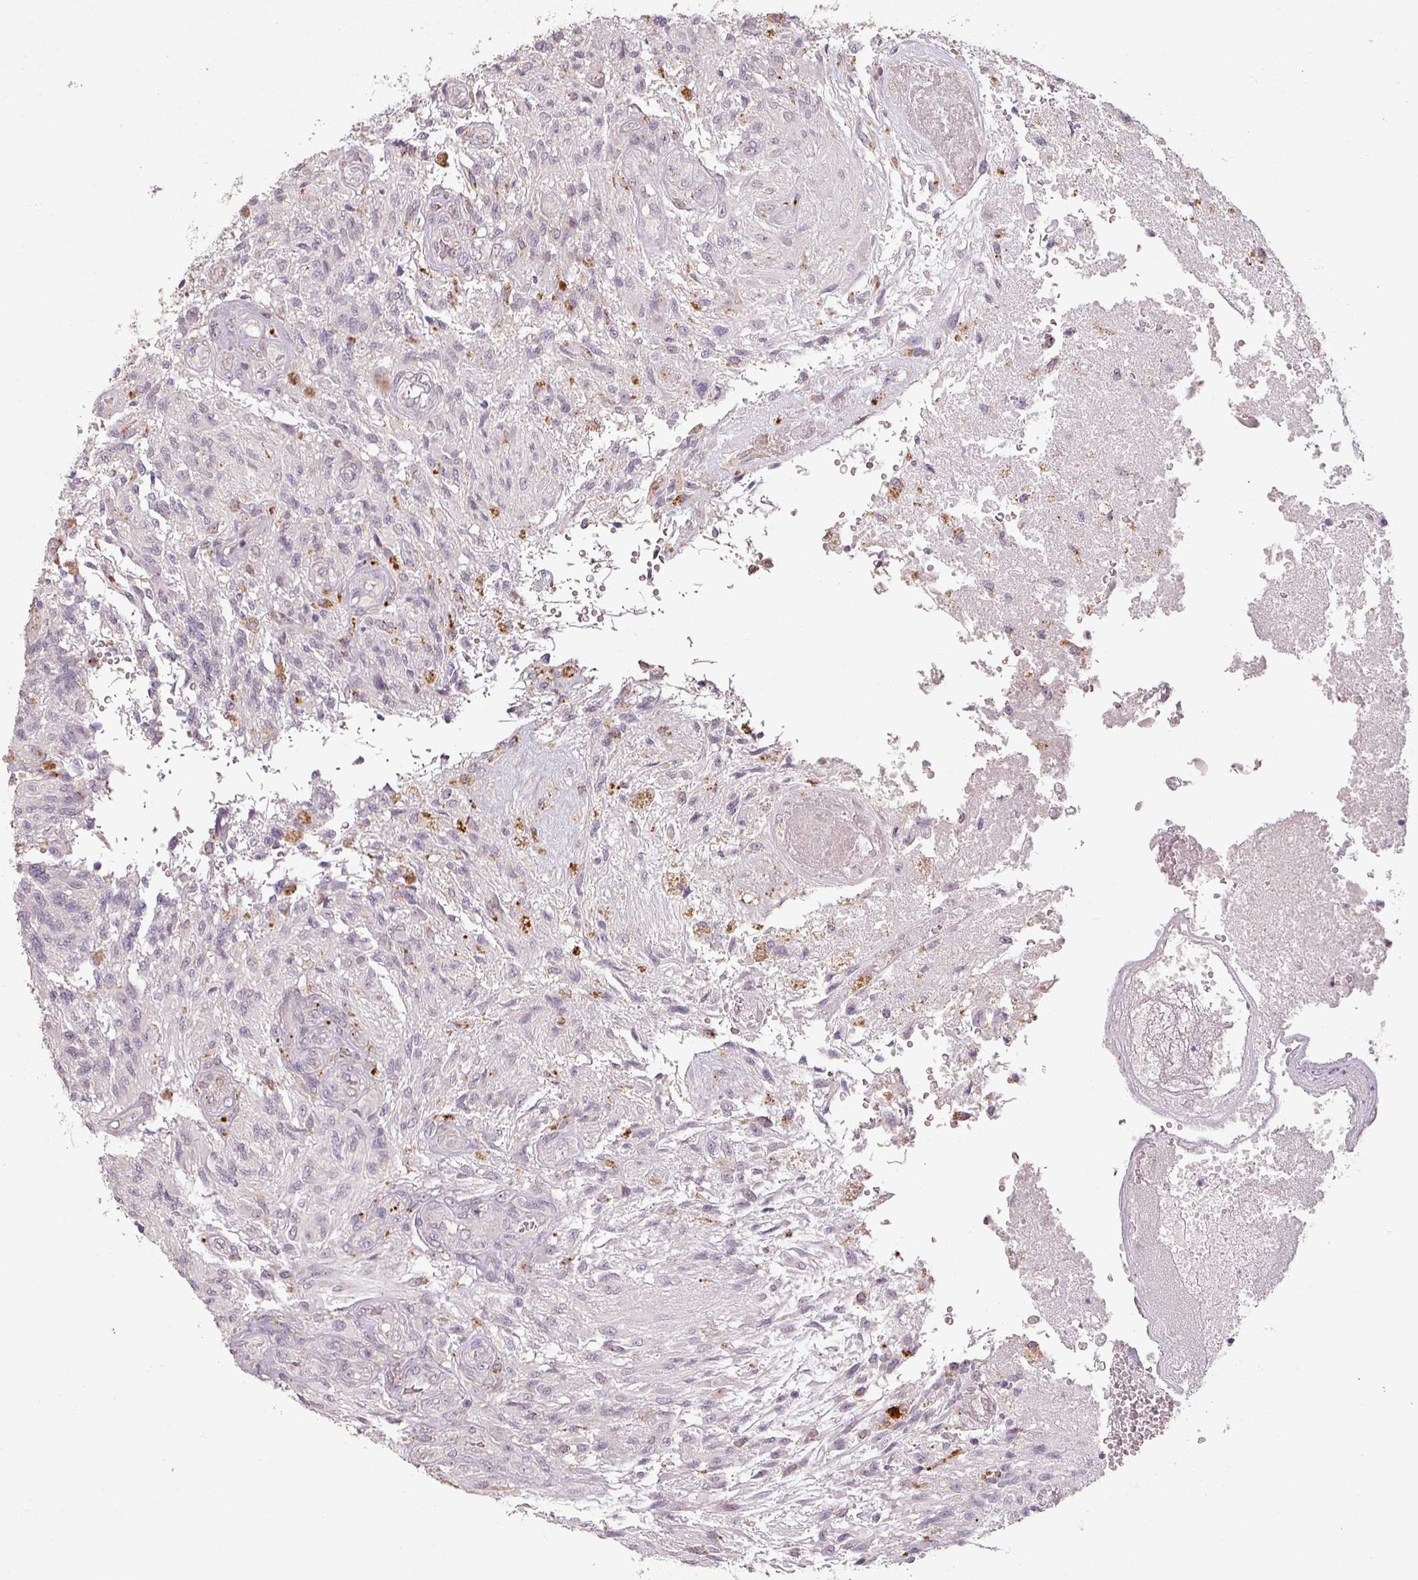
{"staining": {"intensity": "negative", "quantity": "none", "location": "none"}, "tissue": "glioma", "cell_type": "Tumor cells", "image_type": "cancer", "snomed": [{"axis": "morphology", "description": "Glioma, malignant, High grade"}, {"axis": "topography", "description": "Brain"}], "caption": "High magnification brightfield microscopy of glioma stained with DAB (3,3'-diaminobenzidine) (brown) and counterstained with hematoxylin (blue): tumor cells show no significant positivity. (Immunohistochemistry, brightfield microscopy, high magnification).", "gene": "LYPLA1", "patient": {"sex": "male", "age": 56}}